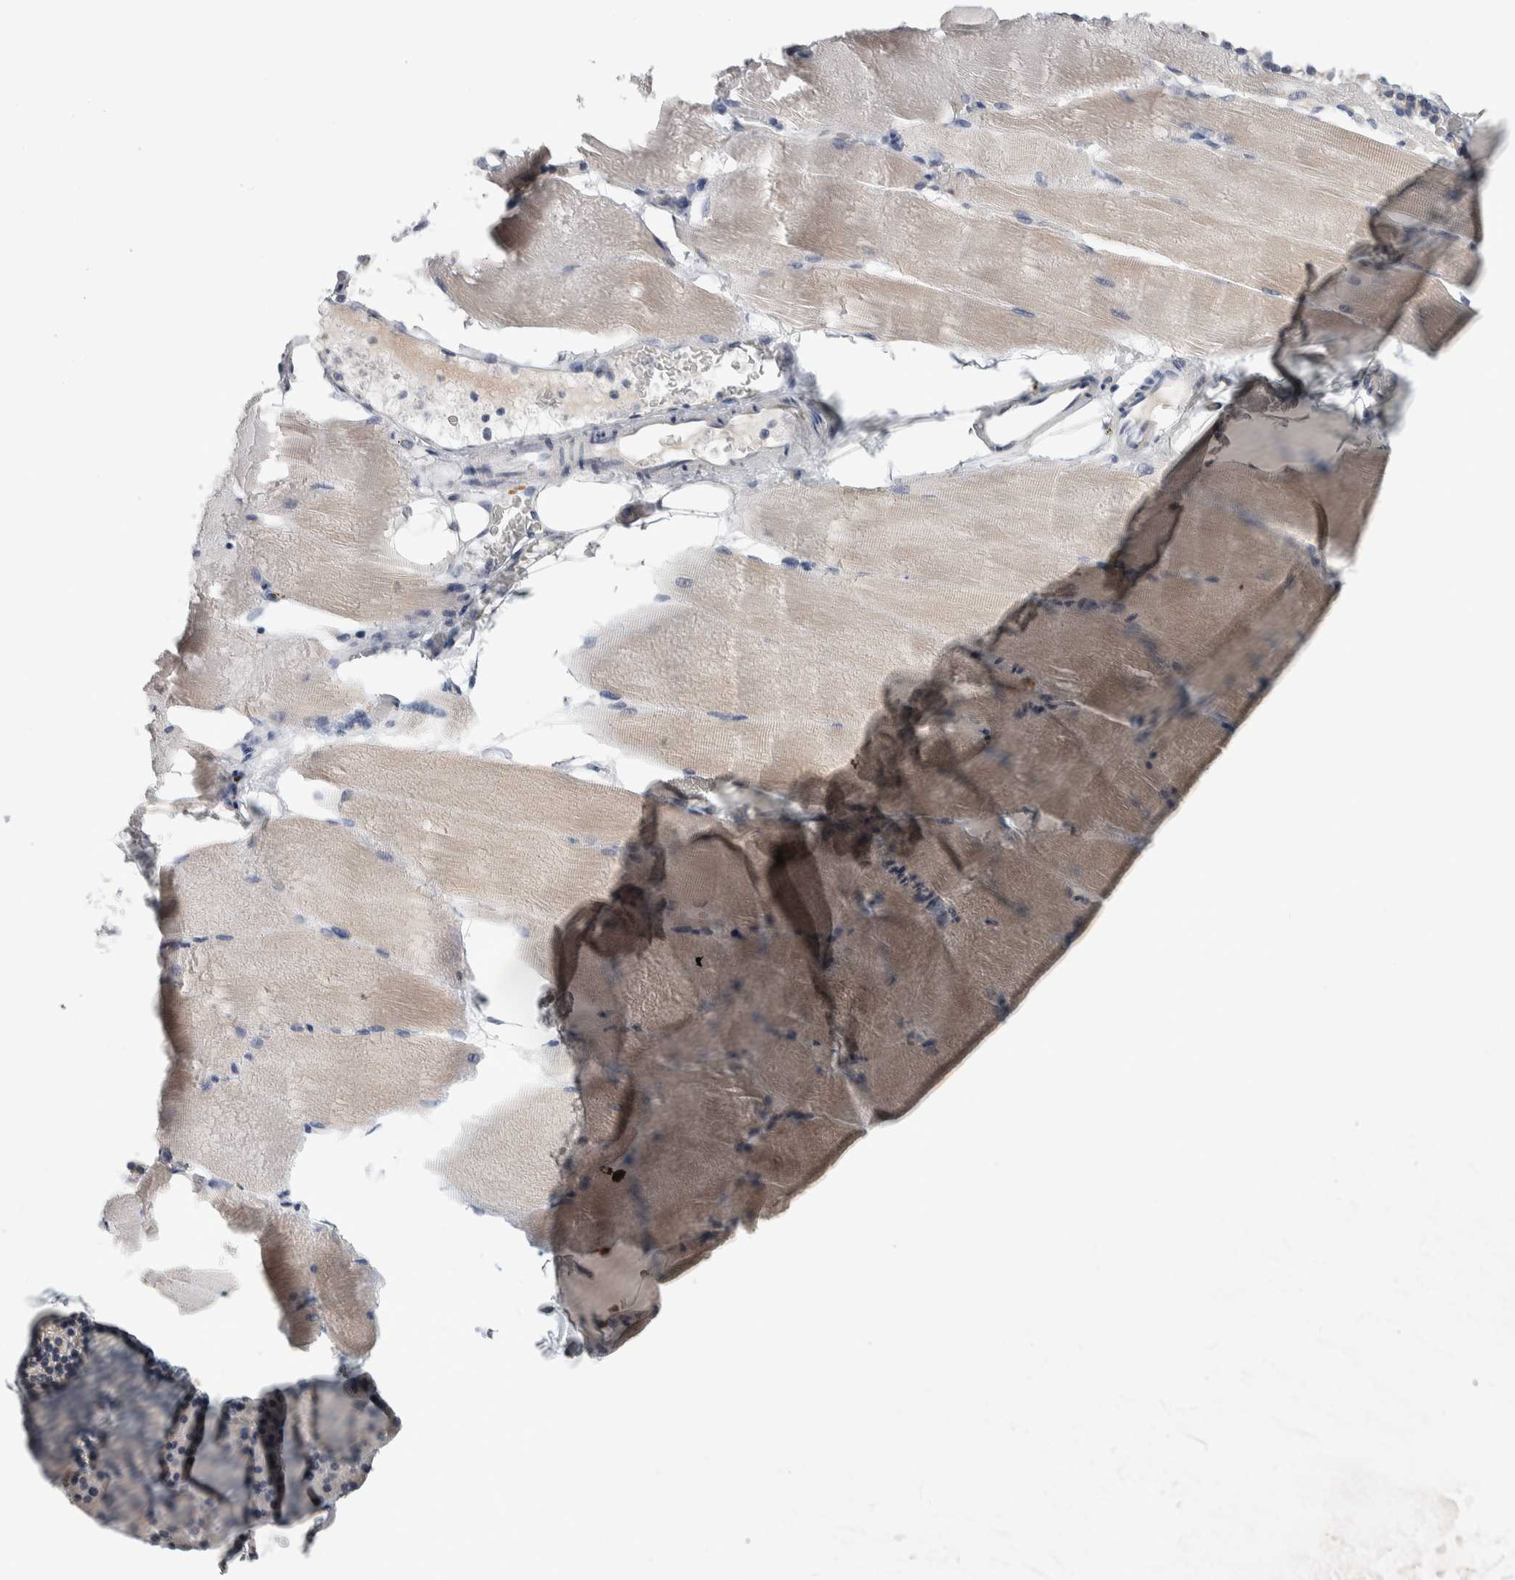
{"staining": {"intensity": "weak", "quantity": "<25%", "location": "cytoplasmic/membranous"}, "tissue": "skeletal muscle", "cell_type": "Myocytes", "image_type": "normal", "snomed": [{"axis": "morphology", "description": "Normal tissue, NOS"}, {"axis": "topography", "description": "Skeletal muscle"}, {"axis": "topography", "description": "Parathyroid gland"}], "caption": "Skeletal muscle stained for a protein using immunohistochemistry (IHC) demonstrates no positivity myocytes.", "gene": "TMEM102", "patient": {"sex": "female", "age": 37}}